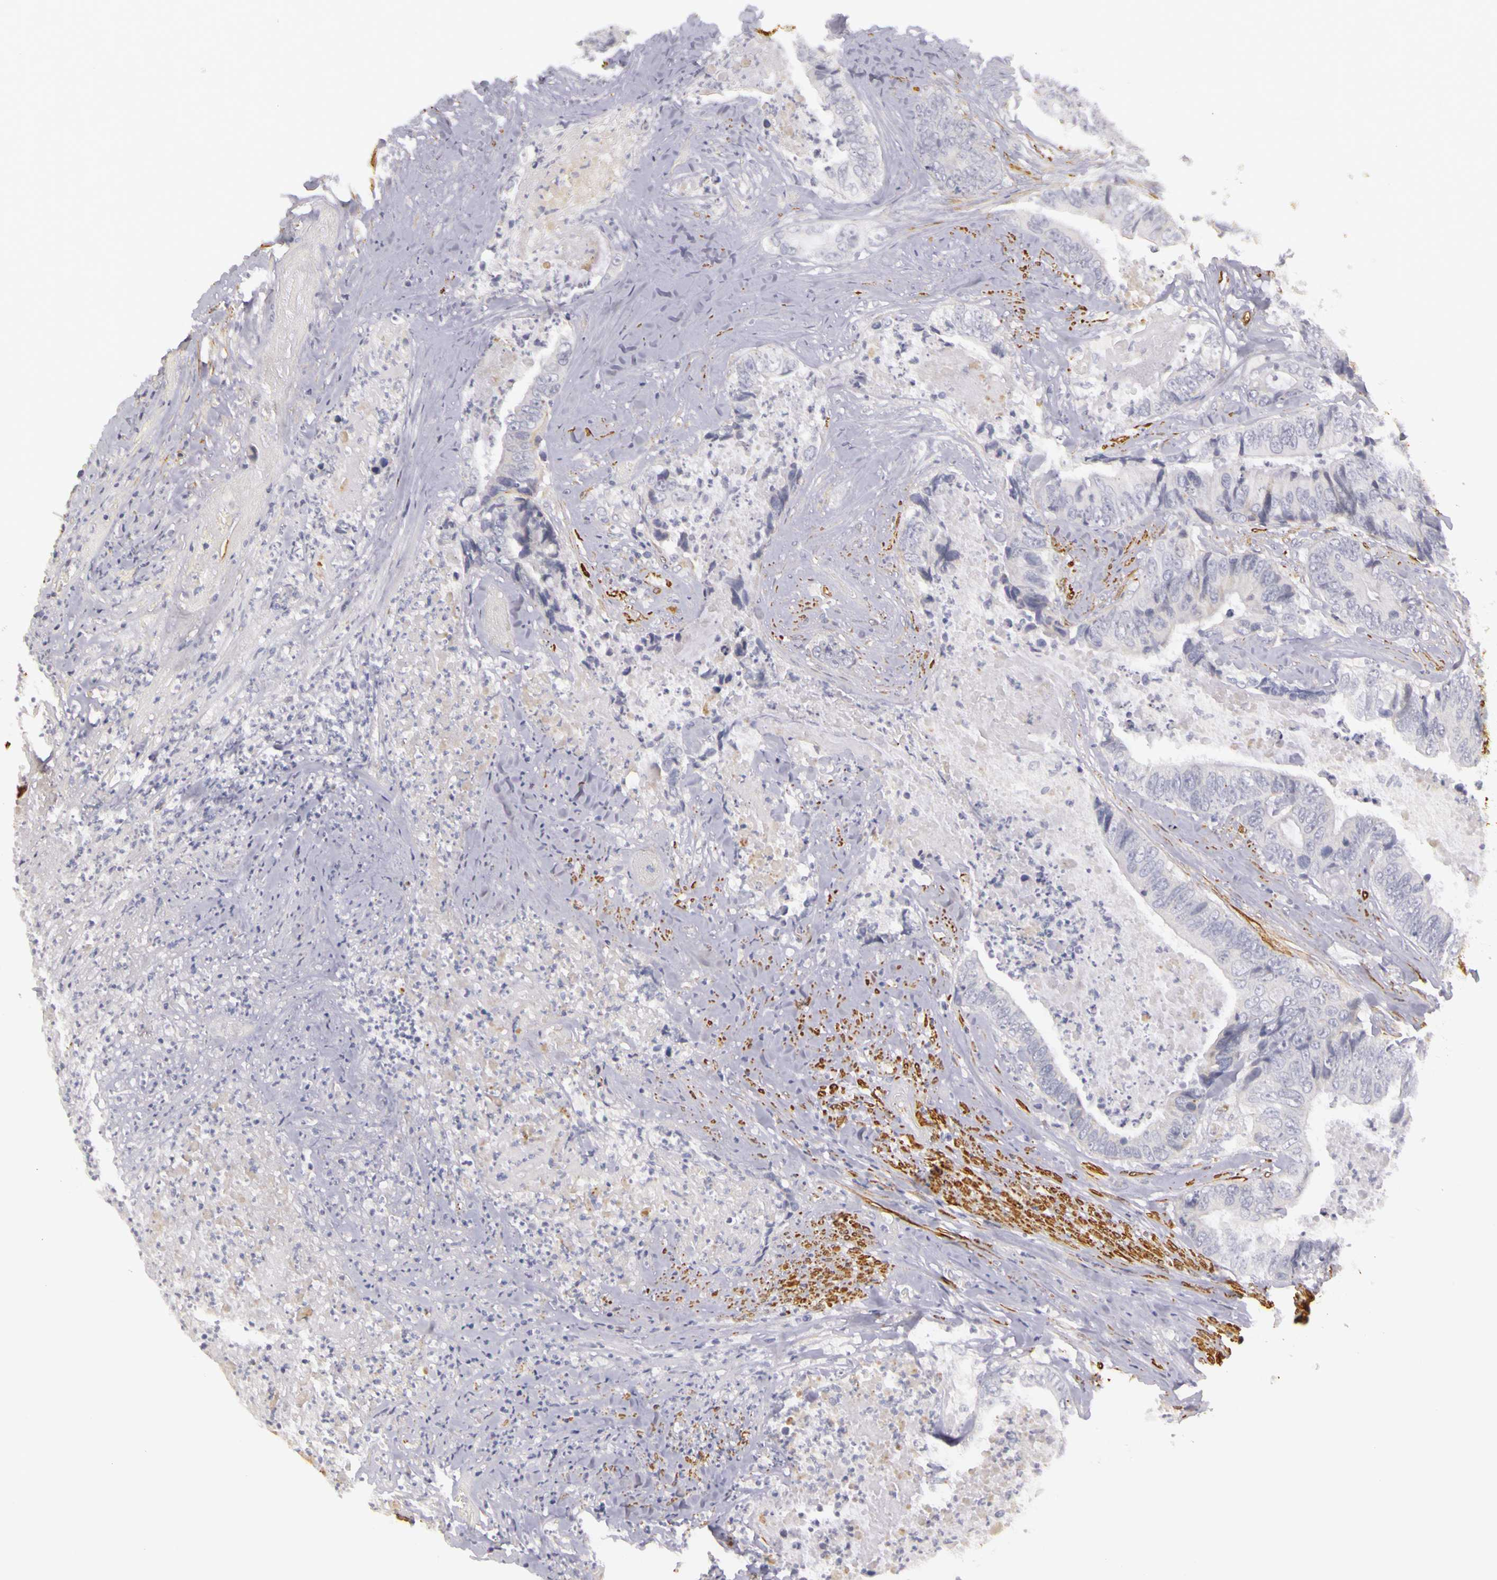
{"staining": {"intensity": "negative", "quantity": "none", "location": "none"}, "tissue": "colorectal cancer", "cell_type": "Tumor cells", "image_type": "cancer", "snomed": [{"axis": "morphology", "description": "Adenocarcinoma, NOS"}, {"axis": "topography", "description": "Rectum"}], "caption": "An immunohistochemistry photomicrograph of adenocarcinoma (colorectal) is shown. There is no staining in tumor cells of adenocarcinoma (colorectal).", "gene": "CNTN2", "patient": {"sex": "female", "age": 65}}